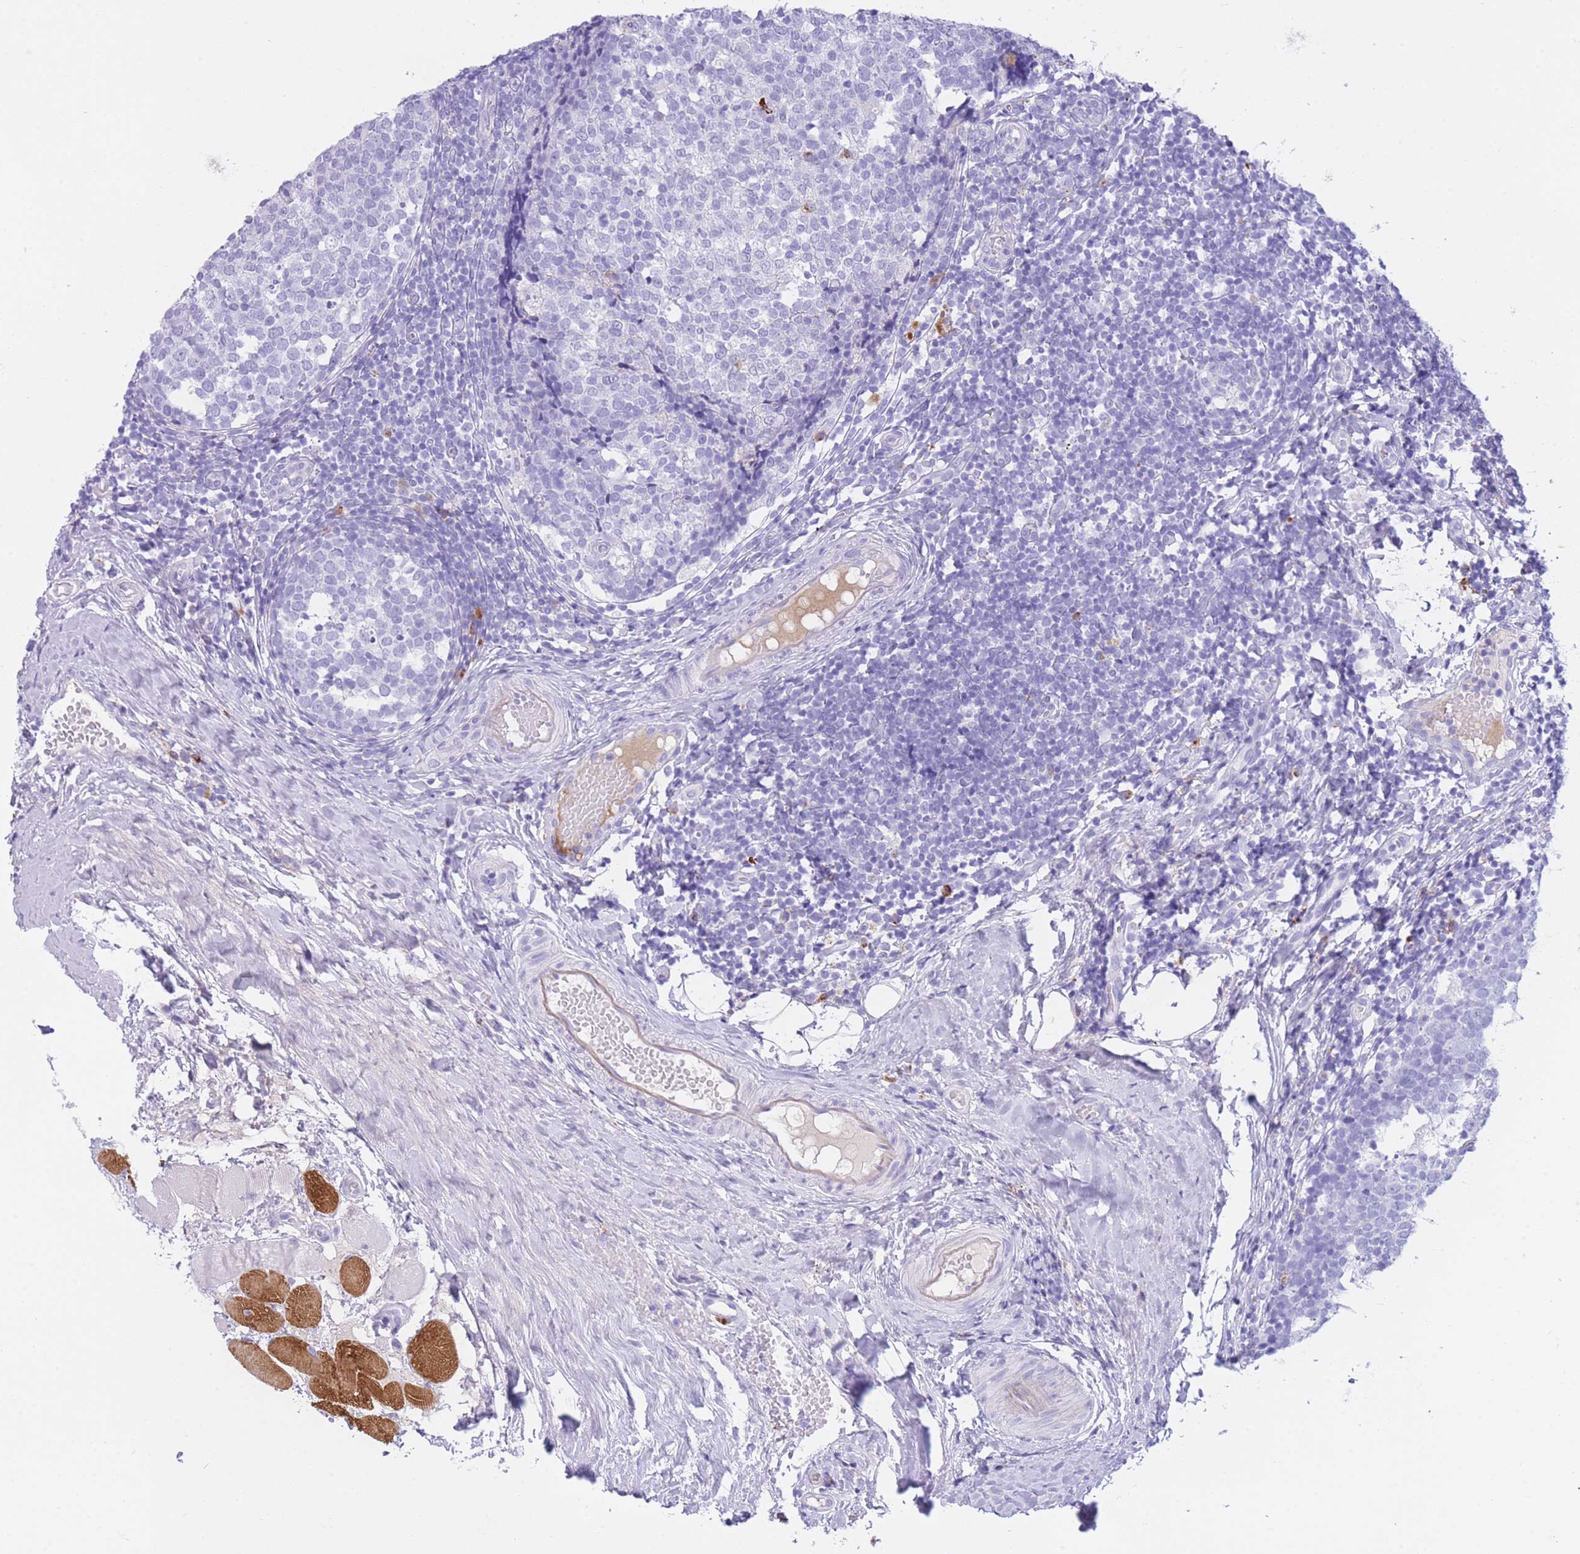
{"staining": {"intensity": "strong", "quantity": "<25%", "location": "cytoplasmic/membranous"}, "tissue": "tonsil", "cell_type": "Germinal center cells", "image_type": "normal", "snomed": [{"axis": "morphology", "description": "Normal tissue, NOS"}, {"axis": "topography", "description": "Tonsil"}], "caption": "This is a photomicrograph of immunohistochemistry (IHC) staining of normal tonsil, which shows strong staining in the cytoplasmic/membranous of germinal center cells.", "gene": "PLBD1", "patient": {"sex": "female", "age": 19}}